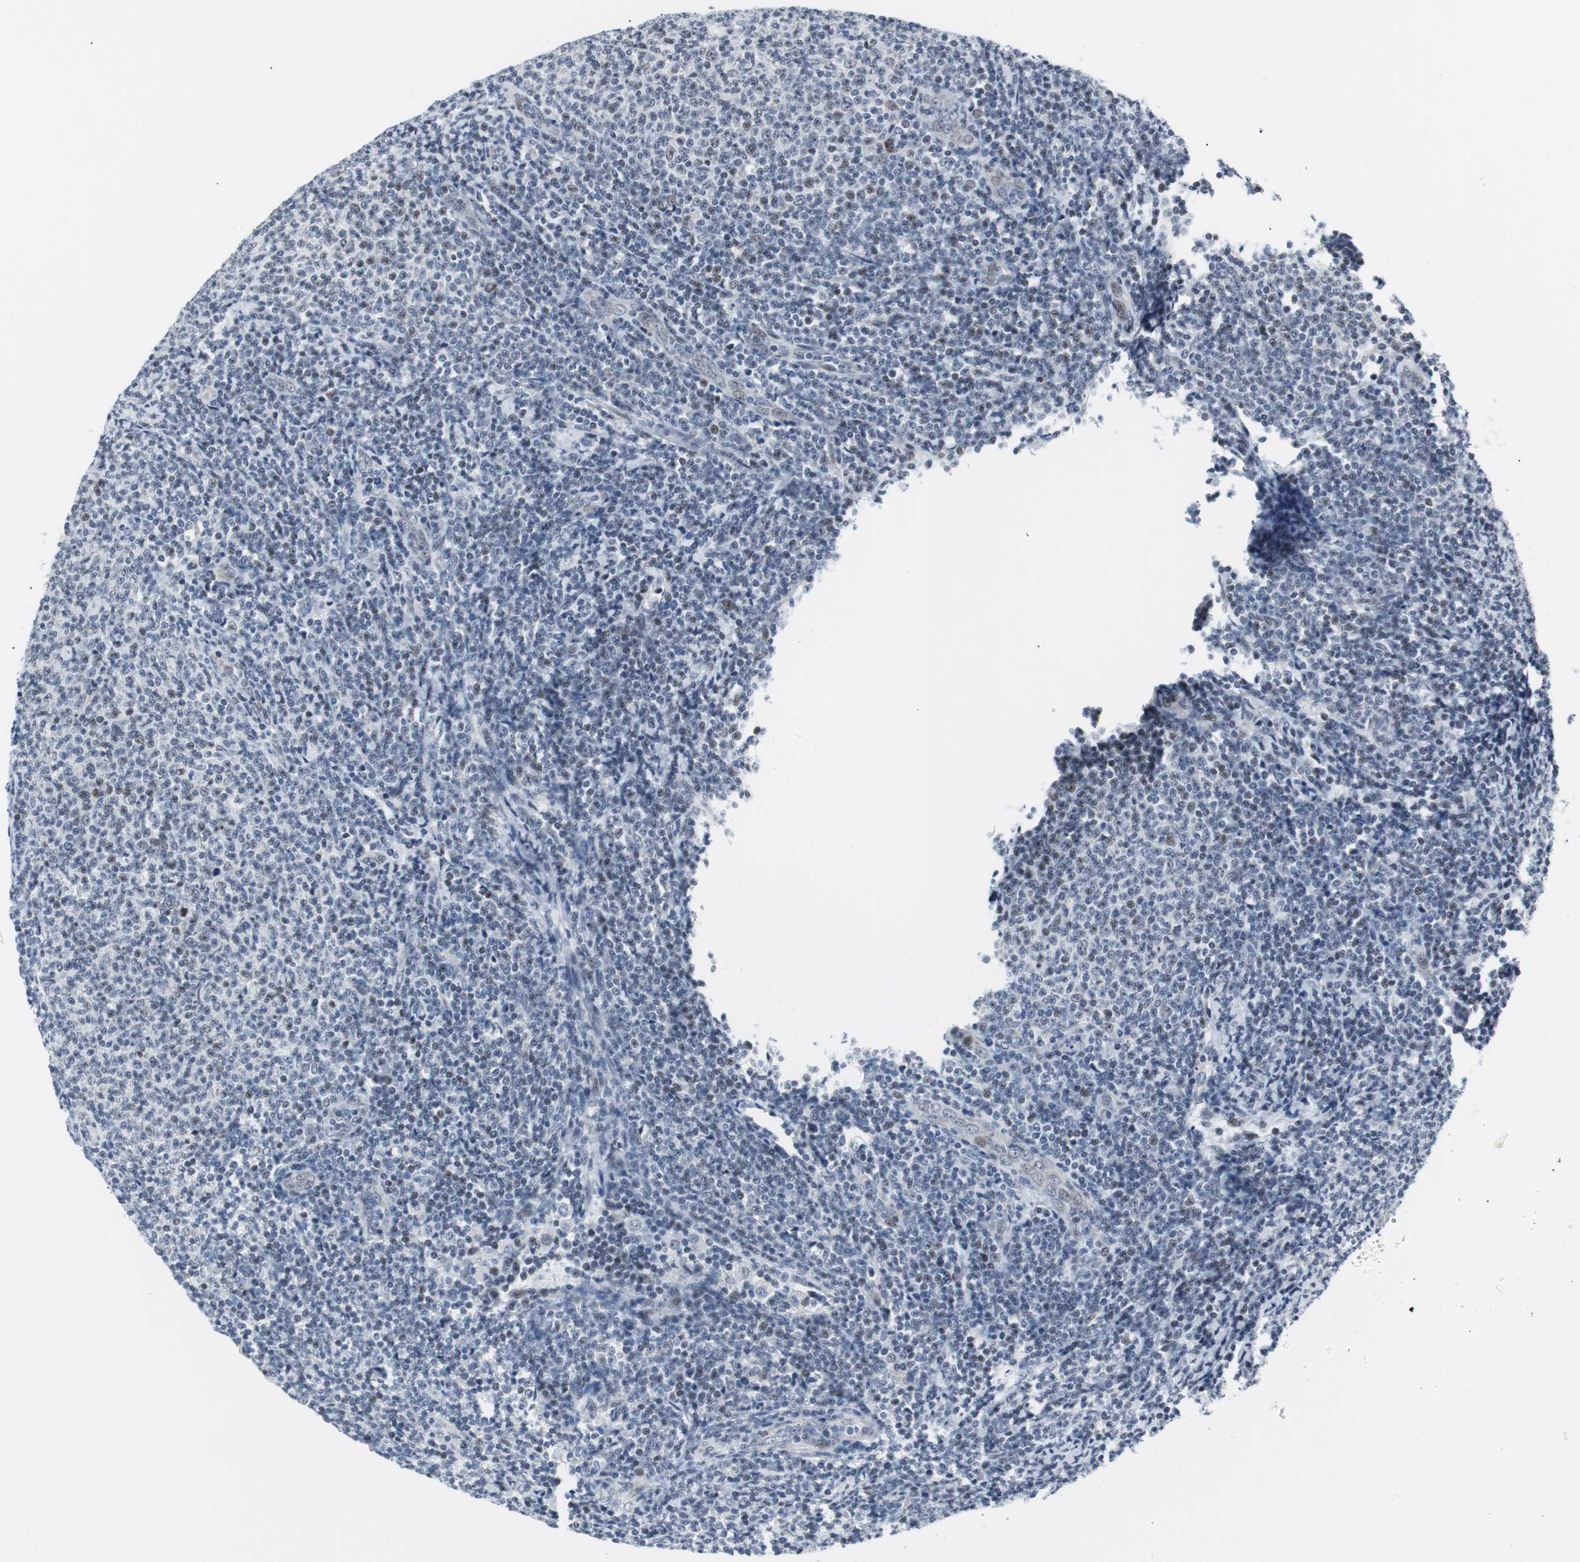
{"staining": {"intensity": "weak", "quantity": "<25%", "location": "nuclear"}, "tissue": "lymphoma", "cell_type": "Tumor cells", "image_type": "cancer", "snomed": [{"axis": "morphology", "description": "Malignant lymphoma, non-Hodgkin's type, Low grade"}, {"axis": "topography", "description": "Lymph node"}], "caption": "A photomicrograph of human low-grade malignant lymphoma, non-Hodgkin's type is negative for staining in tumor cells.", "gene": "MTA1", "patient": {"sex": "male", "age": 66}}